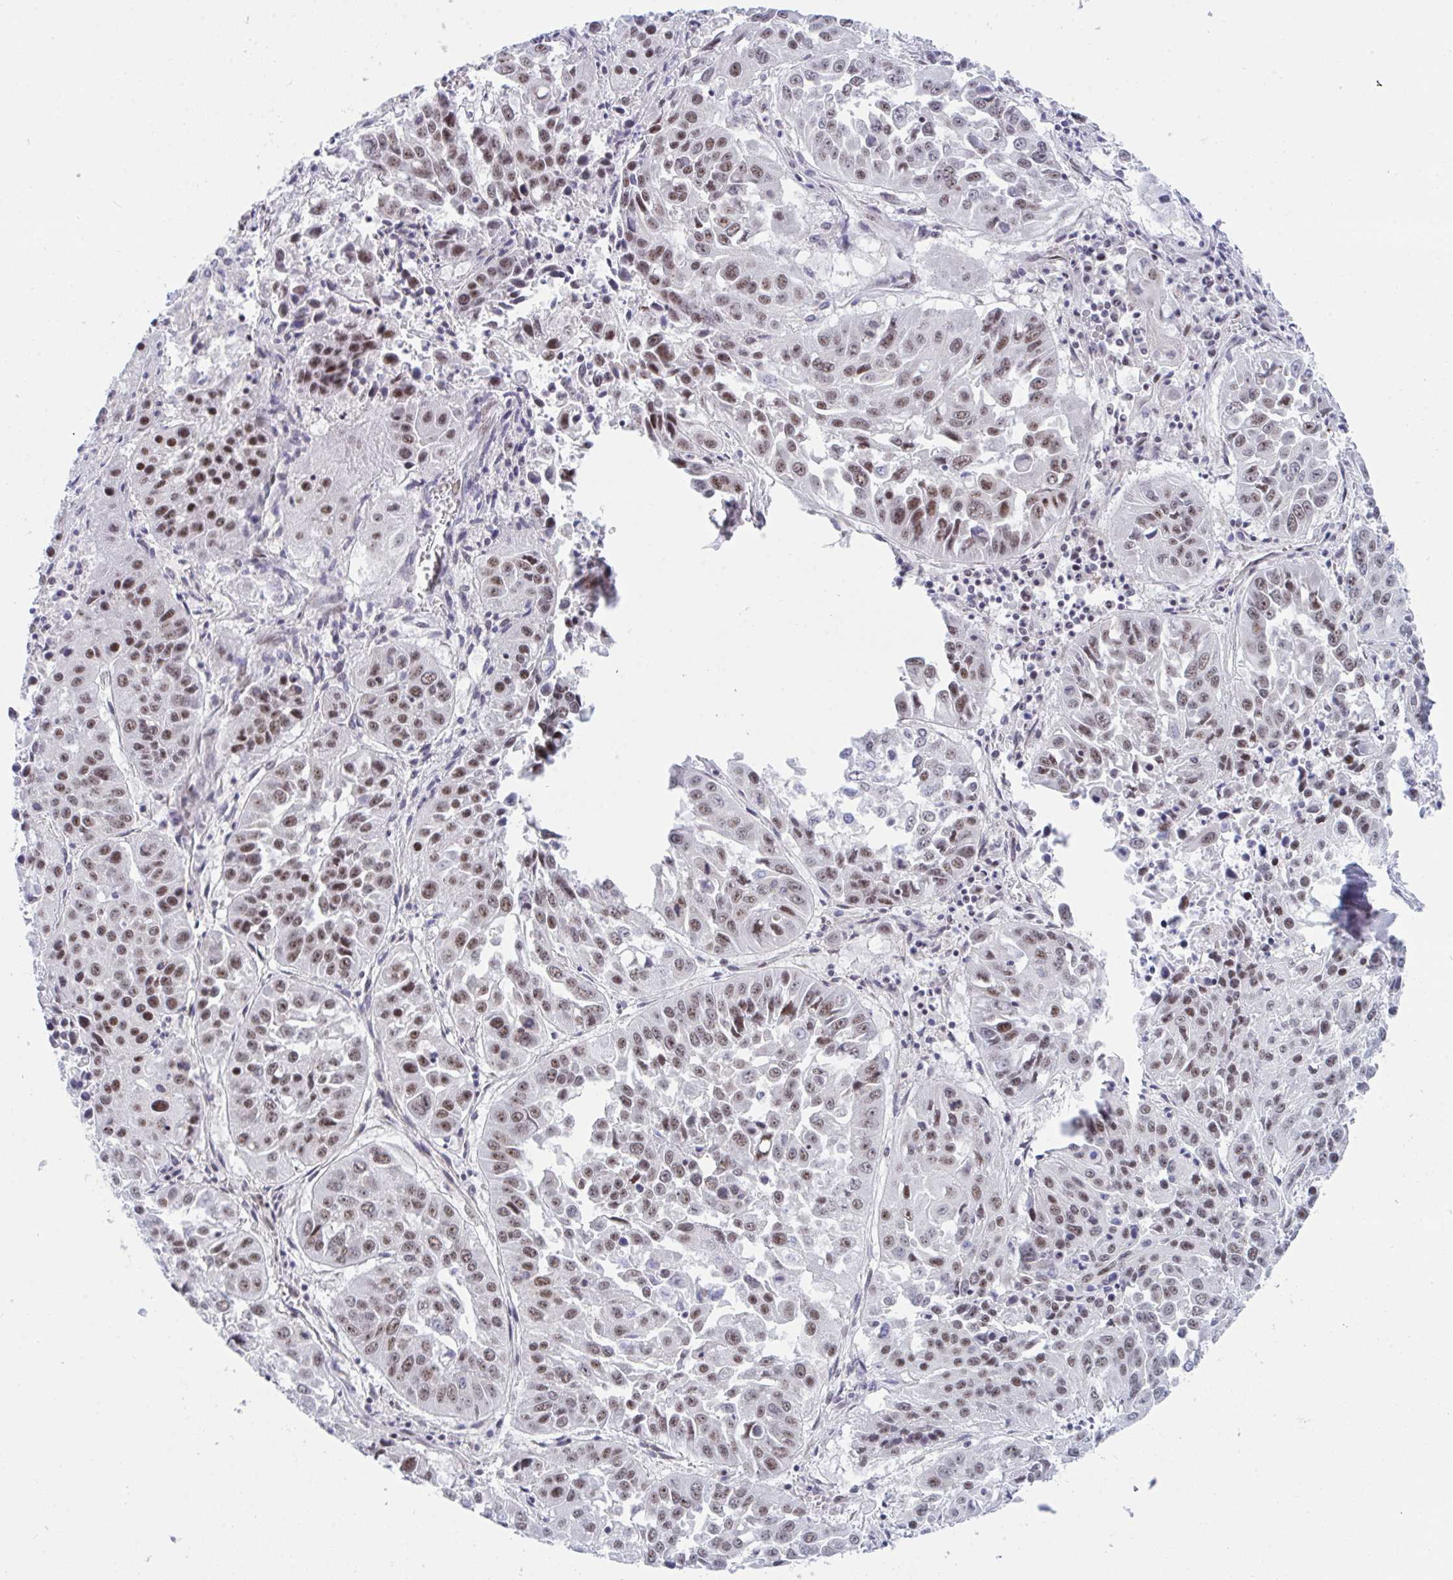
{"staining": {"intensity": "moderate", "quantity": ">75%", "location": "nuclear"}, "tissue": "lung cancer", "cell_type": "Tumor cells", "image_type": "cancer", "snomed": [{"axis": "morphology", "description": "Squamous cell carcinoma, NOS"}, {"axis": "topography", "description": "Lung"}], "caption": "This histopathology image displays immunohistochemistry staining of human squamous cell carcinoma (lung), with medium moderate nuclear staining in approximately >75% of tumor cells.", "gene": "PRR14", "patient": {"sex": "female", "age": 61}}